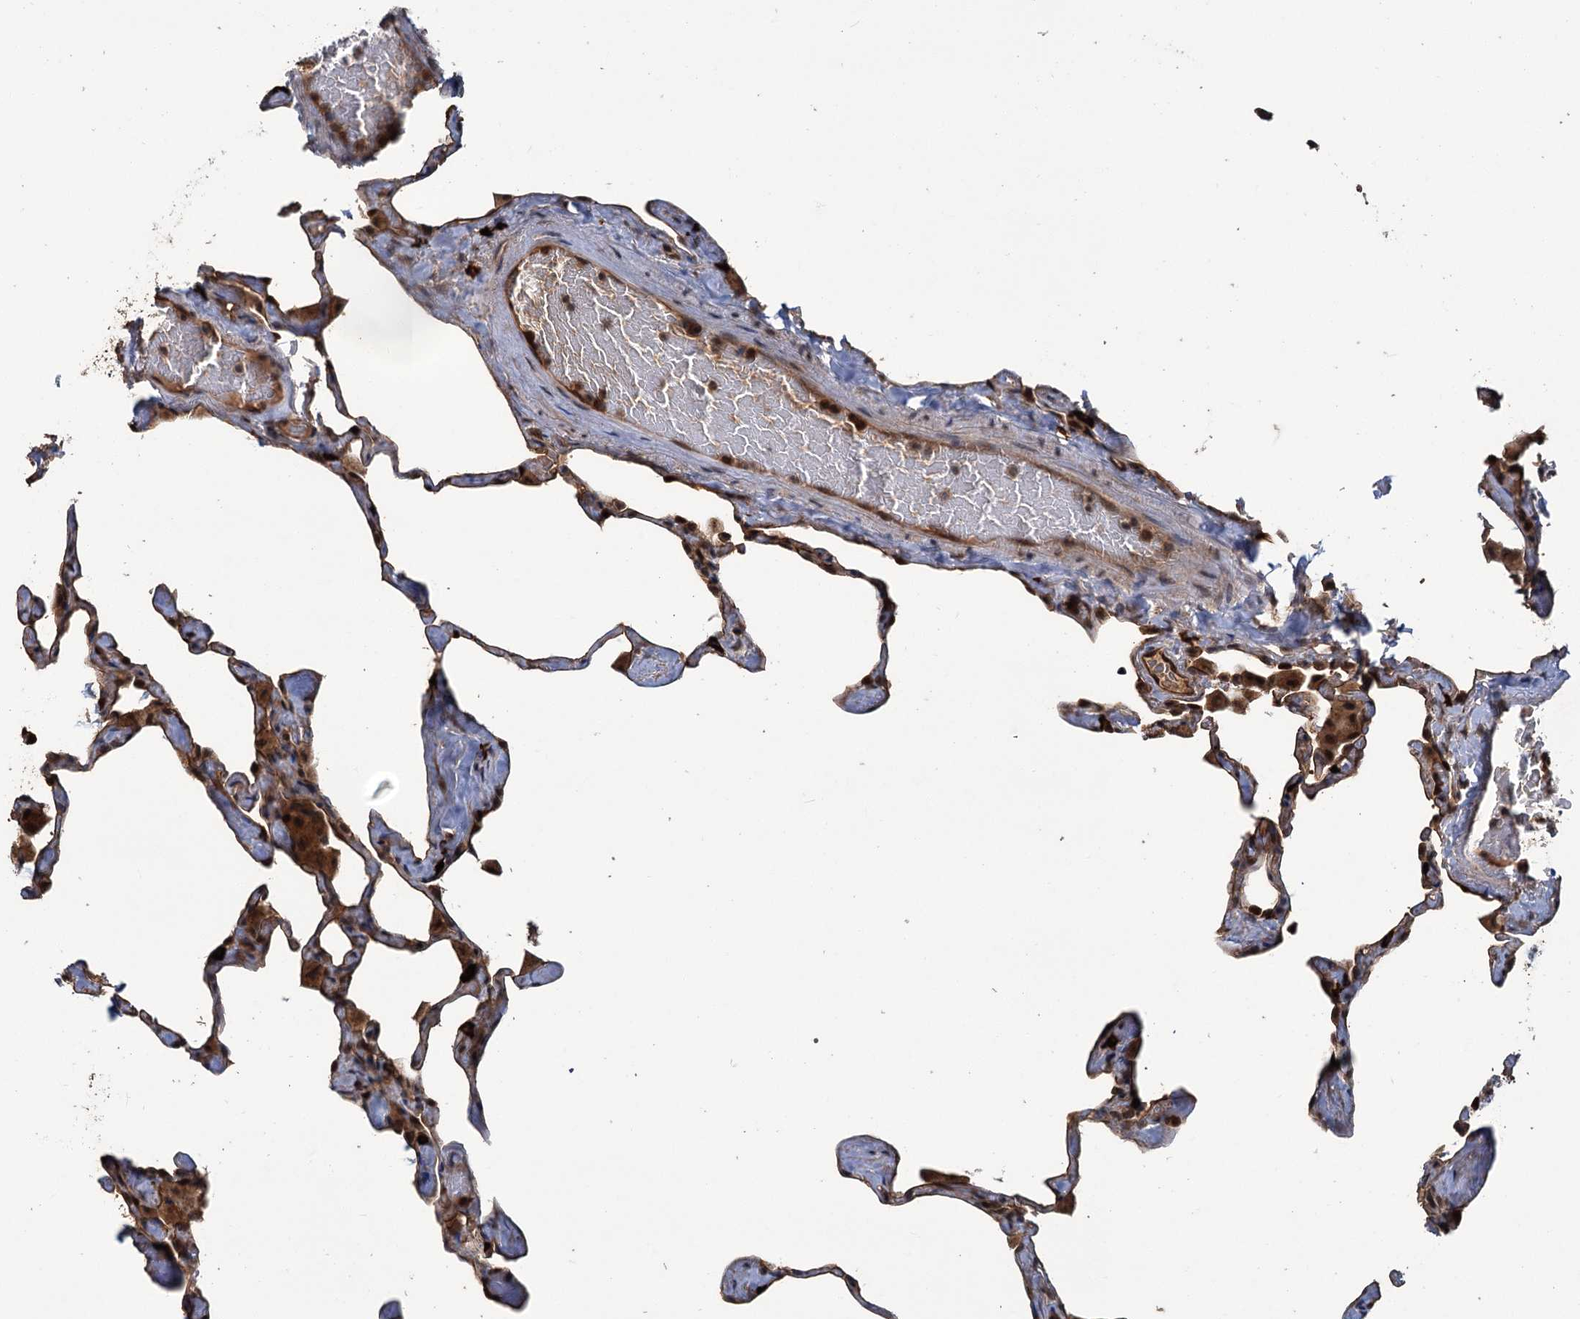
{"staining": {"intensity": "moderate", "quantity": "25%-75%", "location": "cytoplasmic/membranous,nuclear"}, "tissue": "lung", "cell_type": "Alveolar cells", "image_type": "normal", "snomed": [{"axis": "morphology", "description": "Normal tissue, NOS"}, {"axis": "topography", "description": "Lung"}], "caption": "The micrograph shows a brown stain indicating the presence of a protein in the cytoplasmic/membranous,nuclear of alveolar cells in lung. The staining was performed using DAB (3,3'-diaminobenzidine), with brown indicating positive protein expression. Nuclei are stained blue with hematoxylin.", "gene": "KANSL2", "patient": {"sex": "male", "age": 65}}